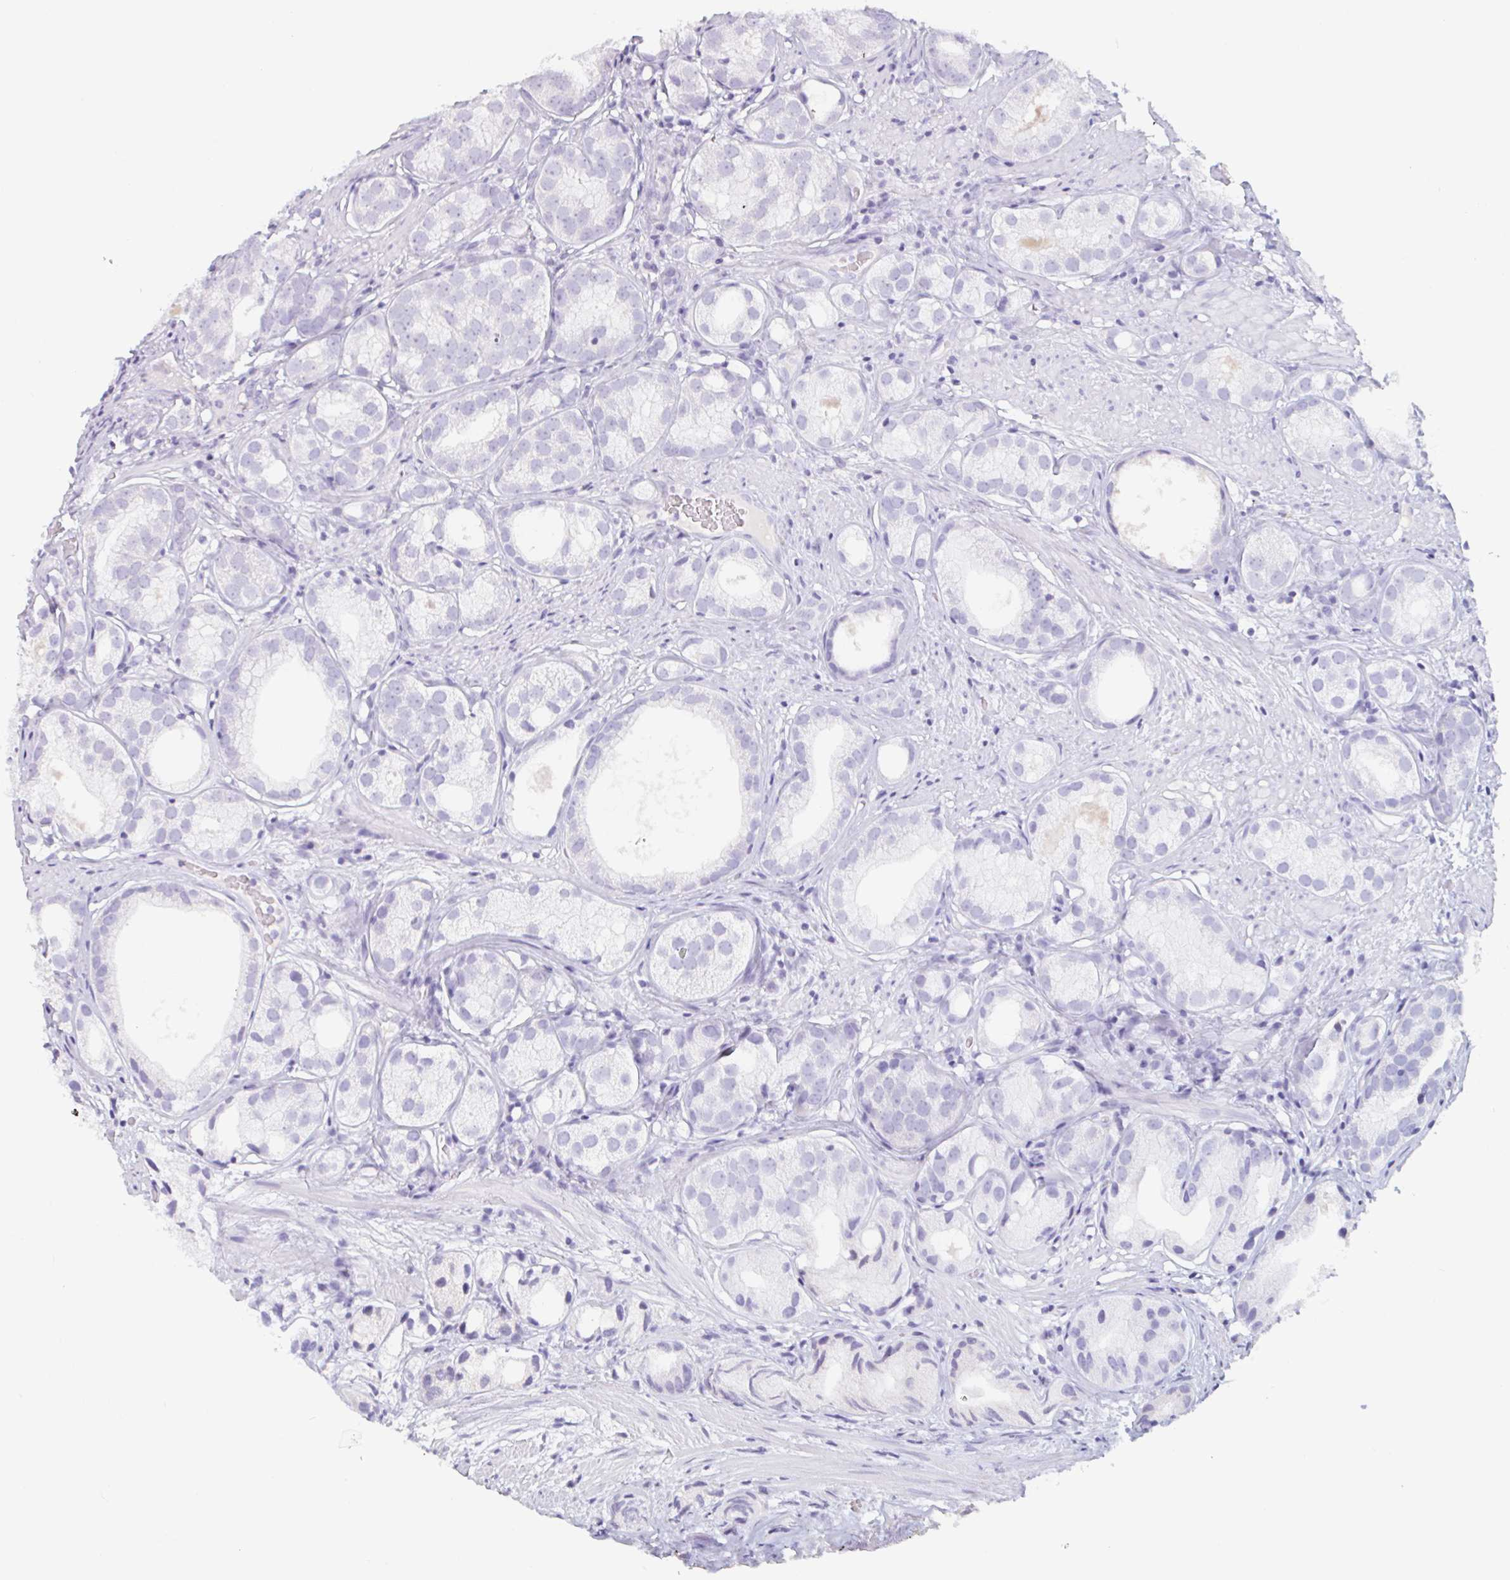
{"staining": {"intensity": "negative", "quantity": "none", "location": "none"}, "tissue": "prostate cancer", "cell_type": "Tumor cells", "image_type": "cancer", "snomed": [{"axis": "morphology", "description": "Adenocarcinoma, High grade"}, {"axis": "topography", "description": "Prostate"}], "caption": "Immunohistochemical staining of prostate cancer reveals no significant expression in tumor cells.", "gene": "EMC4", "patient": {"sex": "male", "age": 82}}